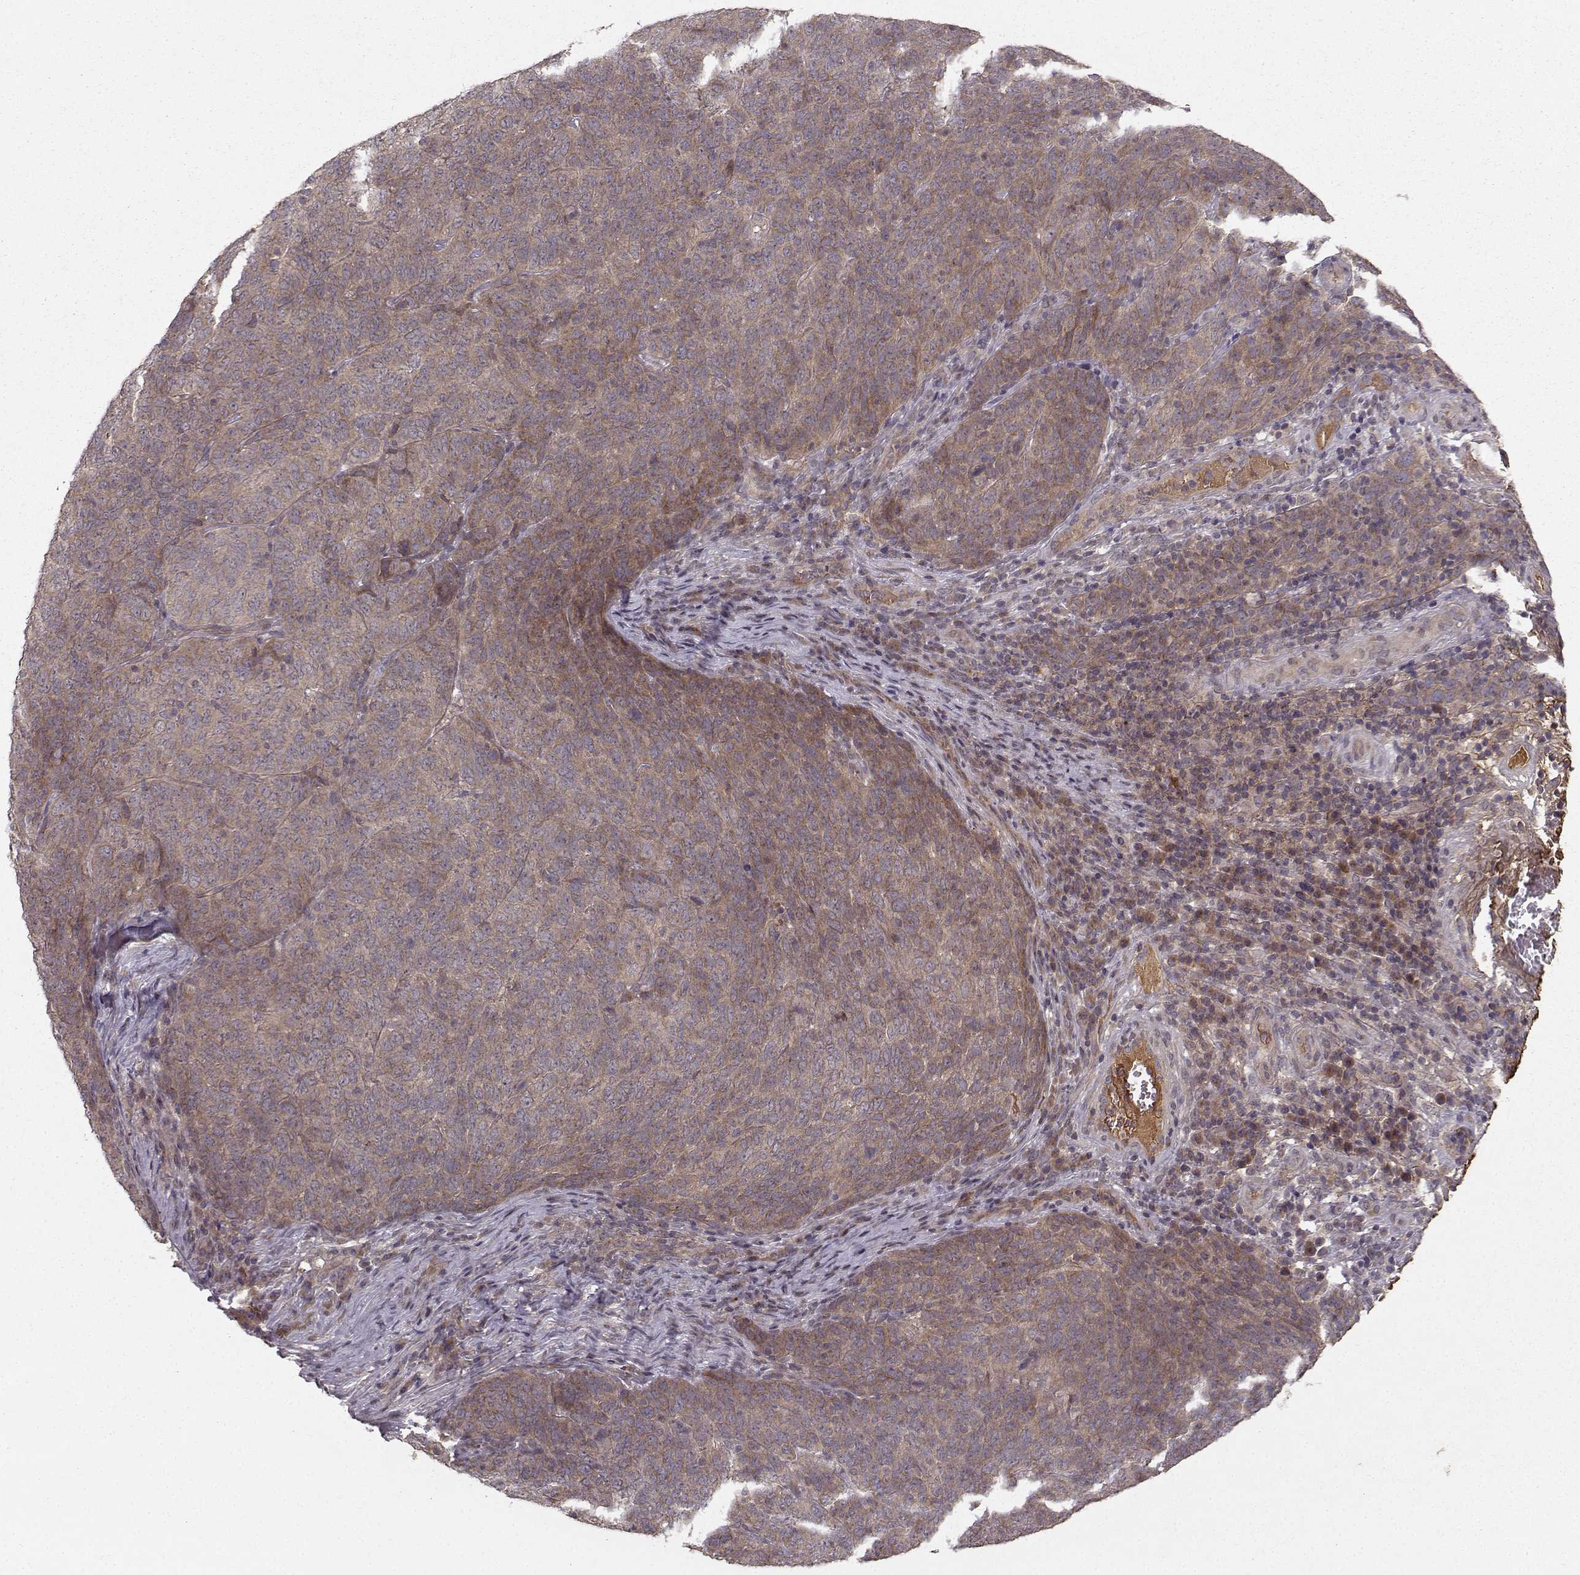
{"staining": {"intensity": "weak", "quantity": ">75%", "location": "cytoplasmic/membranous"}, "tissue": "skin cancer", "cell_type": "Tumor cells", "image_type": "cancer", "snomed": [{"axis": "morphology", "description": "Squamous cell carcinoma, NOS"}, {"axis": "topography", "description": "Skin"}, {"axis": "topography", "description": "Anal"}], "caption": "A brown stain highlights weak cytoplasmic/membranous staining of a protein in skin cancer (squamous cell carcinoma) tumor cells.", "gene": "WNT6", "patient": {"sex": "female", "age": 51}}